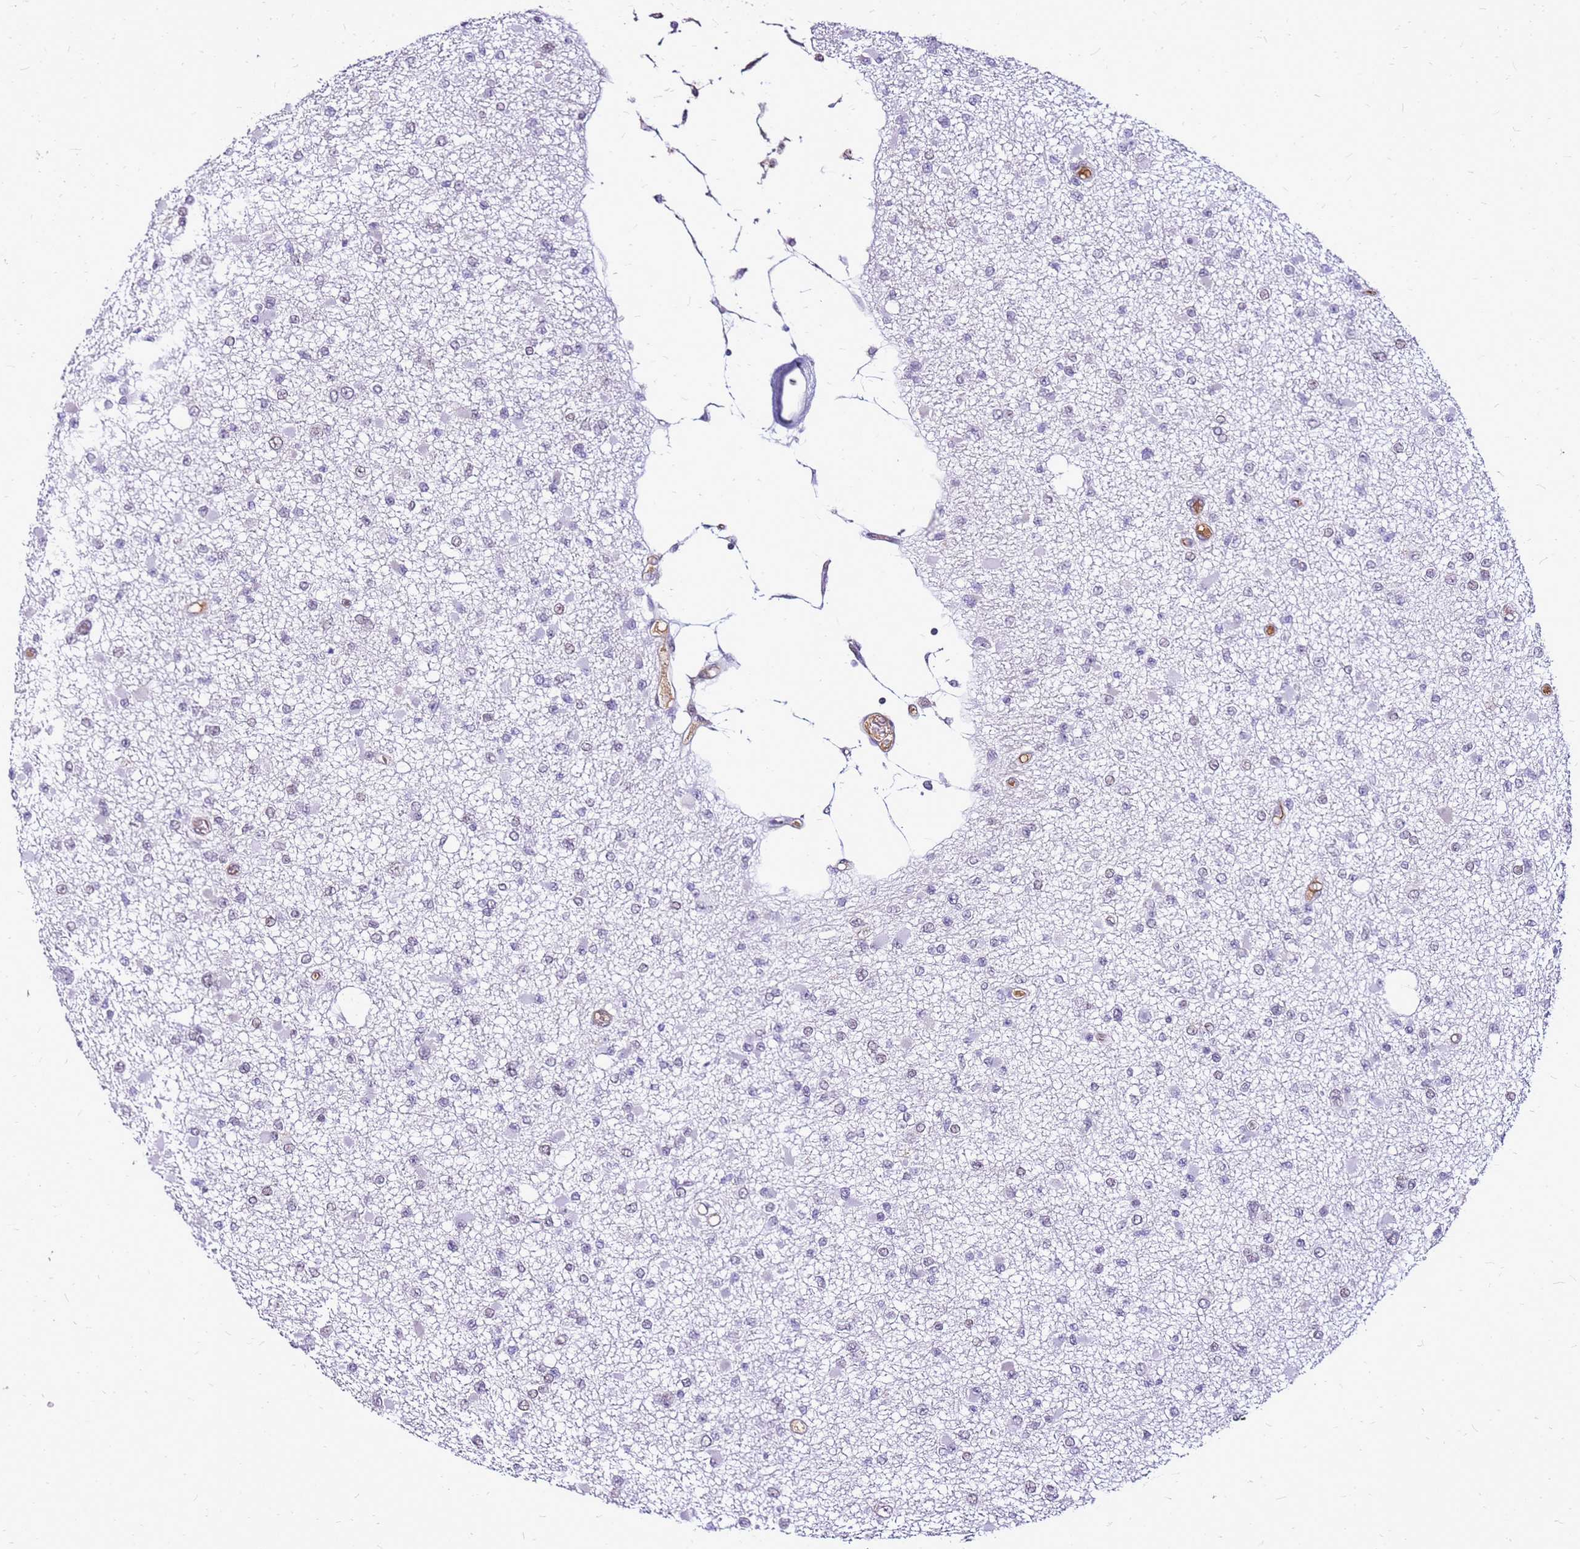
{"staining": {"intensity": "negative", "quantity": "none", "location": "none"}, "tissue": "glioma", "cell_type": "Tumor cells", "image_type": "cancer", "snomed": [{"axis": "morphology", "description": "Glioma, malignant, Low grade"}, {"axis": "topography", "description": "Brain"}], "caption": "Tumor cells show no significant protein expression in glioma.", "gene": "ALDH1A3", "patient": {"sex": "female", "age": 22}}